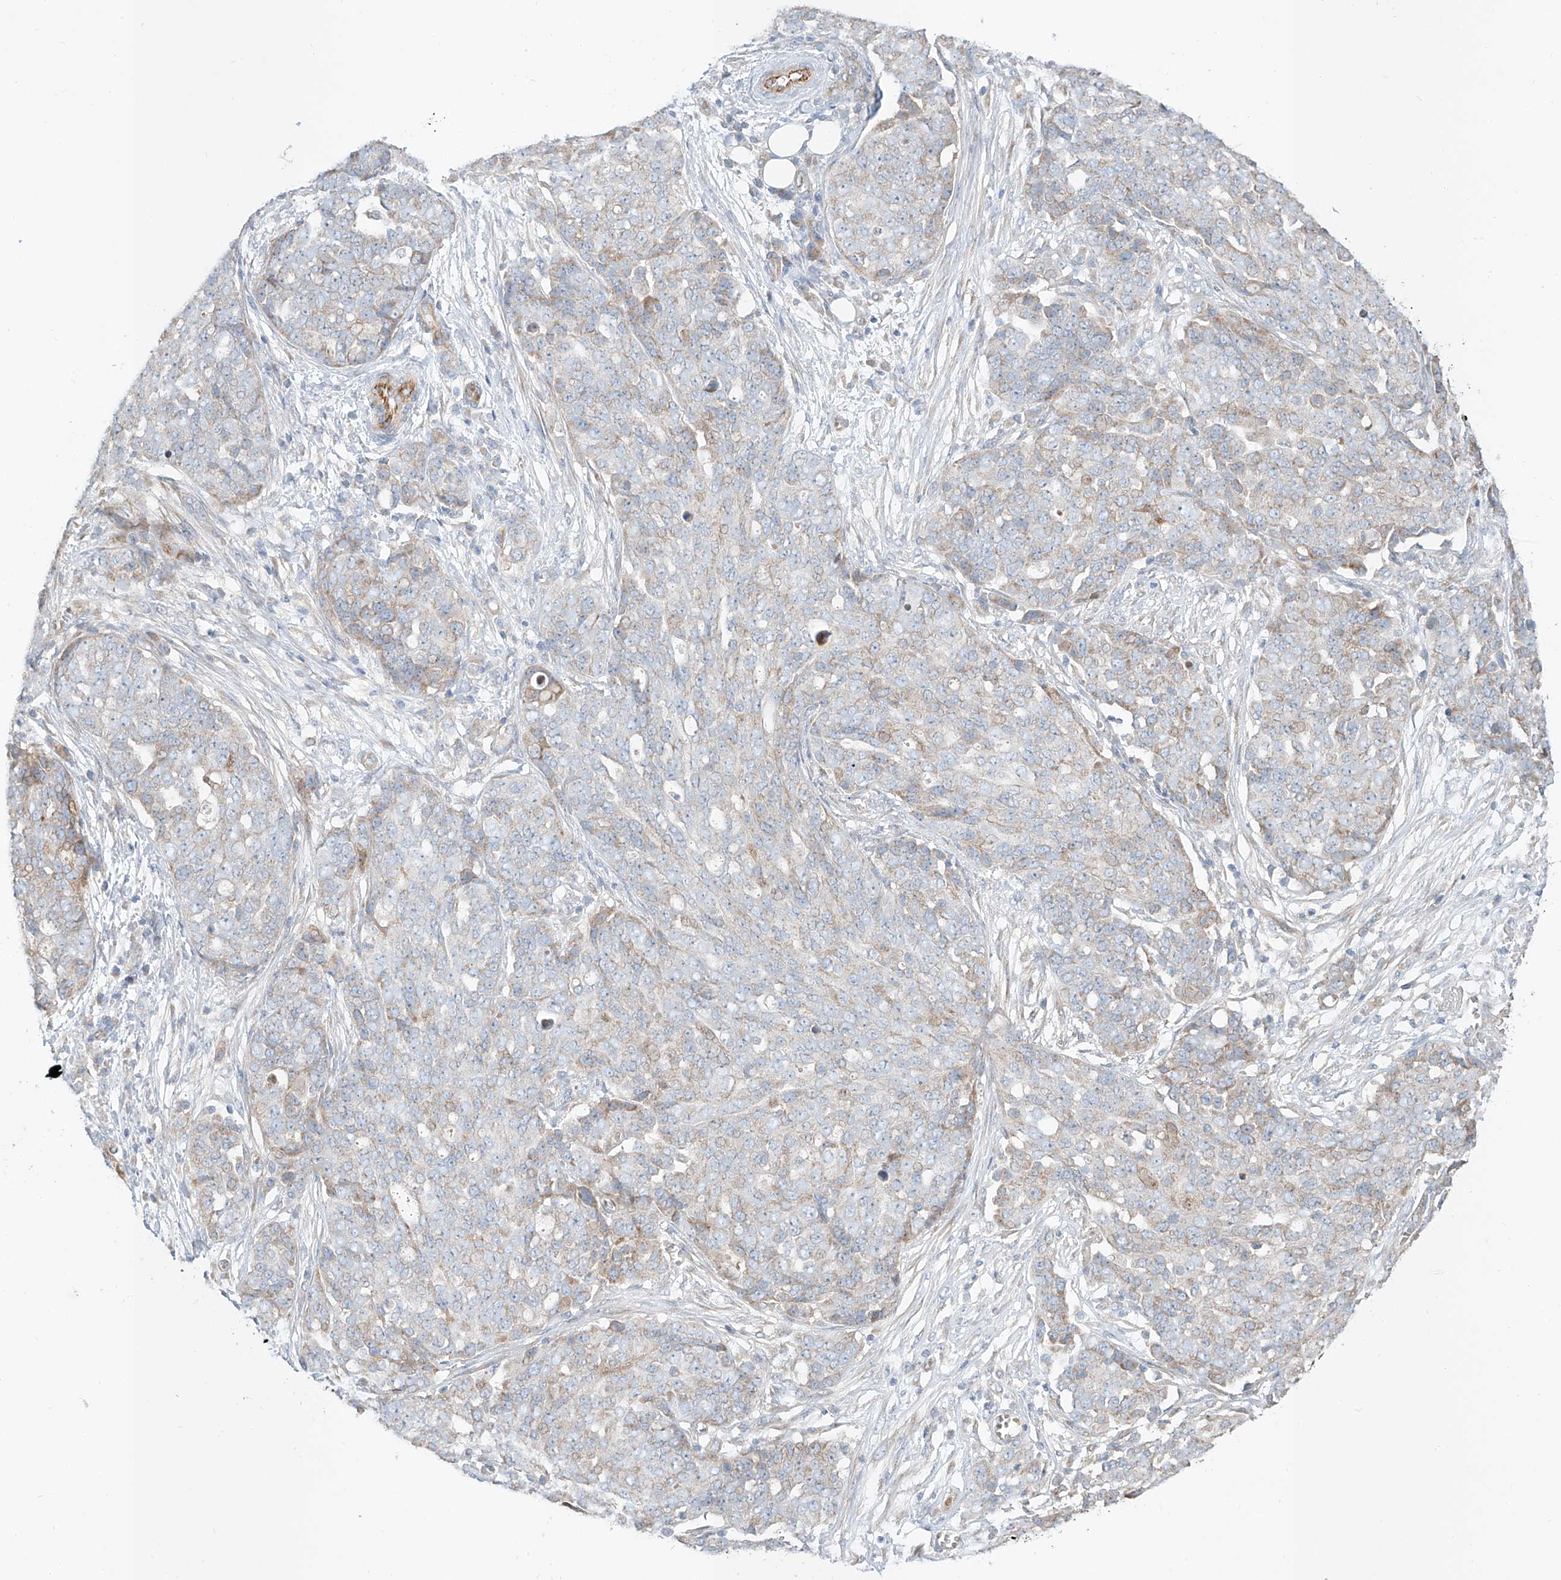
{"staining": {"intensity": "weak", "quantity": "<25%", "location": "cytoplasmic/membranous"}, "tissue": "ovarian cancer", "cell_type": "Tumor cells", "image_type": "cancer", "snomed": [{"axis": "morphology", "description": "Cystadenocarcinoma, serous, NOS"}, {"axis": "topography", "description": "Soft tissue"}, {"axis": "topography", "description": "Ovary"}], "caption": "An image of human ovarian serous cystadenocarcinoma is negative for staining in tumor cells.", "gene": "AJM1", "patient": {"sex": "female", "age": 57}}